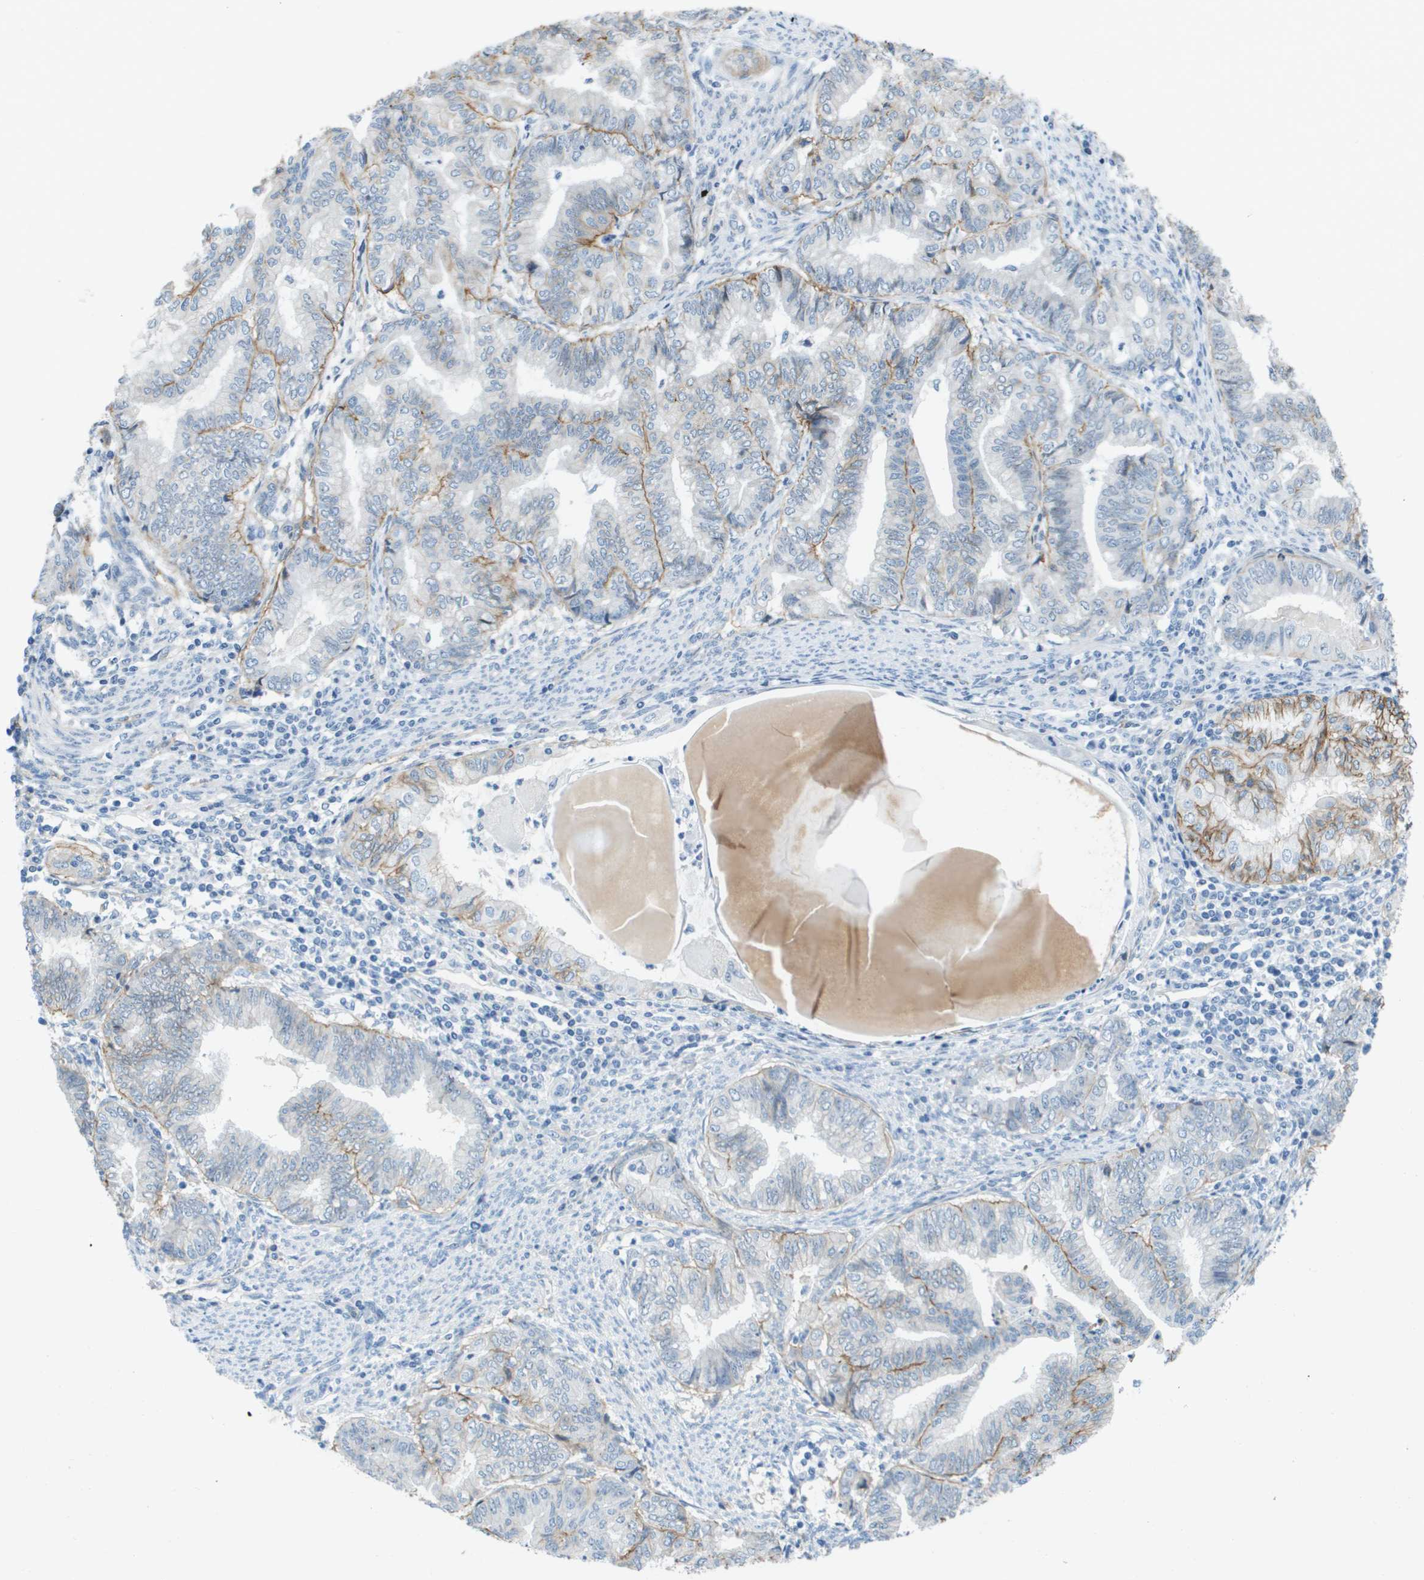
{"staining": {"intensity": "moderate", "quantity": "<25%", "location": "cytoplasmic/membranous"}, "tissue": "endometrial cancer", "cell_type": "Tumor cells", "image_type": "cancer", "snomed": [{"axis": "morphology", "description": "Adenocarcinoma, NOS"}, {"axis": "topography", "description": "Endometrium"}], "caption": "Endometrial cancer stained for a protein reveals moderate cytoplasmic/membranous positivity in tumor cells.", "gene": "ITGA6", "patient": {"sex": "female", "age": 79}}